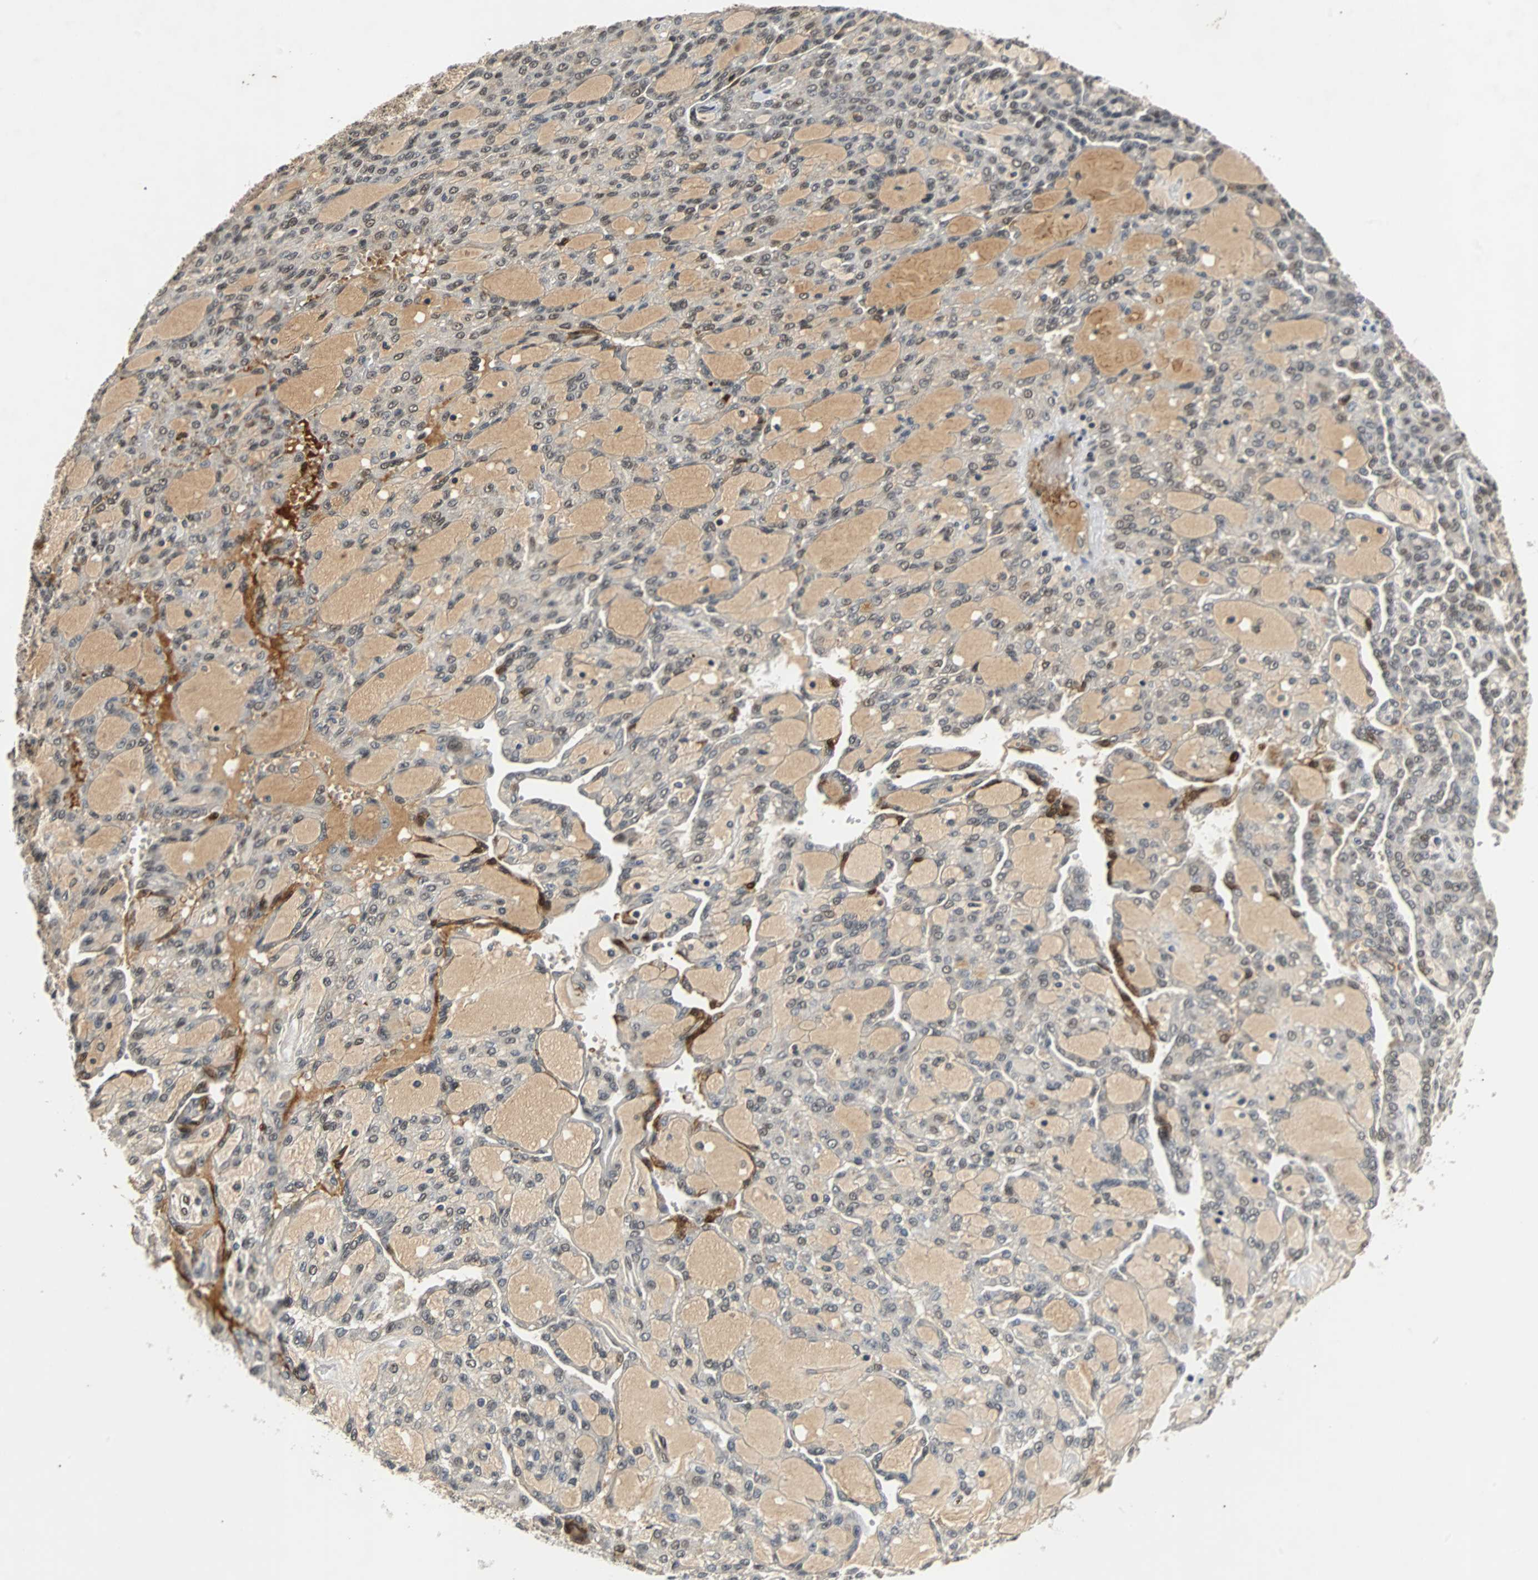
{"staining": {"intensity": "weak", "quantity": "25%-75%", "location": "nuclear"}, "tissue": "renal cancer", "cell_type": "Tumor cells", "image_type": "cancer", "snomed": [{"axis": "morphology", "description": "Adenocarcinoma, NOS"}, {"axis": "topography", "description": "Kidney"}], "caption": "Immunohistochemical staining of human renal adenocarcinoma exhibits low levels of weak nuclear protein expression in approximately 25%-75% of tumor cells.", "gene": "PHC1", "patient": {"sex": "male", "age": 63}}